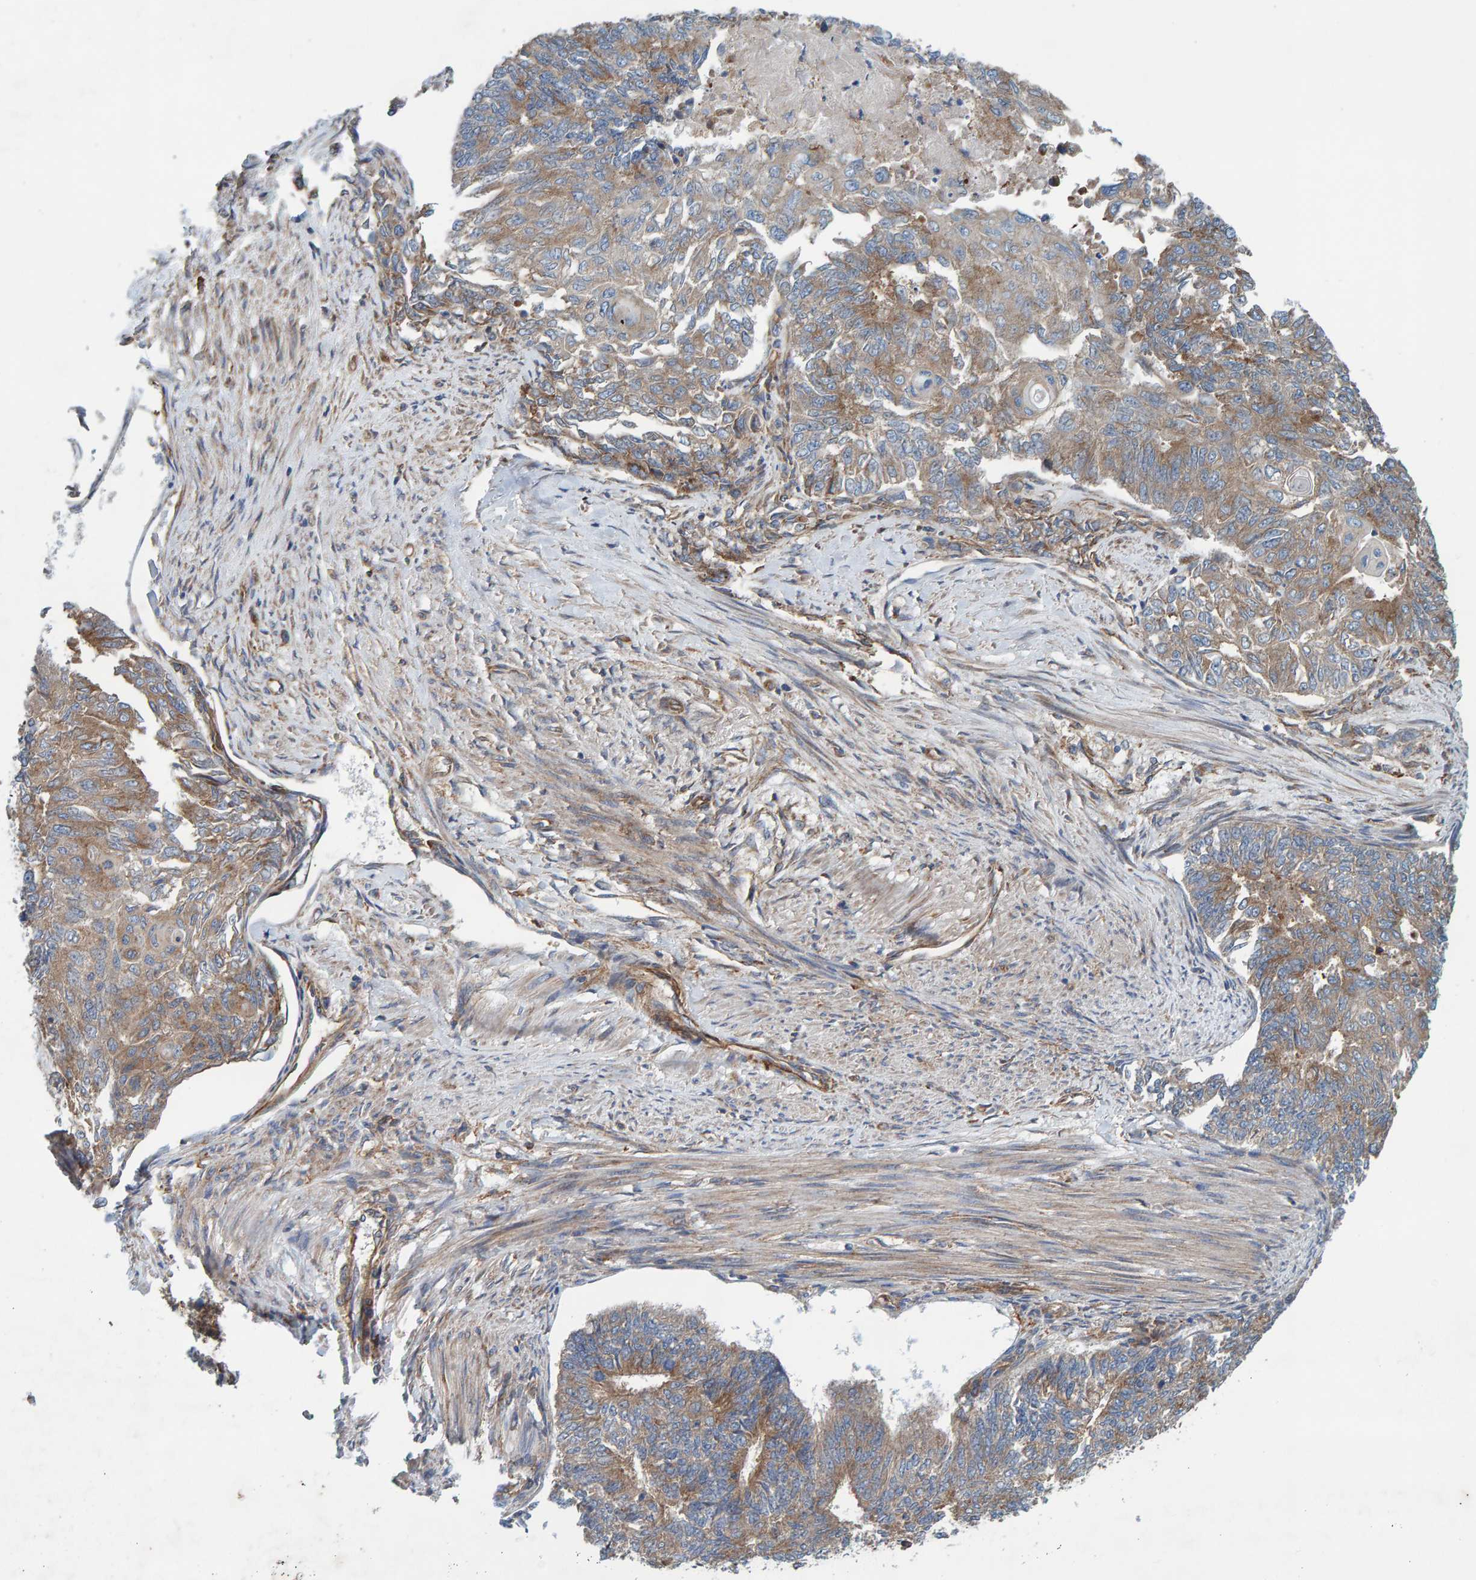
{"staining": {"intensity": "moderate", "quantity": ">75%", "location": "cytoplasmic/membranous"}, "tissue": "endometrial cancer", "cell_type": "Tumor cells", "image_type": "cancer", "snomed": [{"axis": "morphology", "description": "Adenocarcinoma, NOS"}, {"axis": "topography", "description": "Endometrium"}], "caption": "There is medium levels of moderate cytoplasmic/membranous positivity in tumor cells of adenocarcinoma (endometrial), as demonstrated by immunohistochemical staining (brown color).", "gene": "MKLN1", "patient": {"sex": "female", "age": 32}}